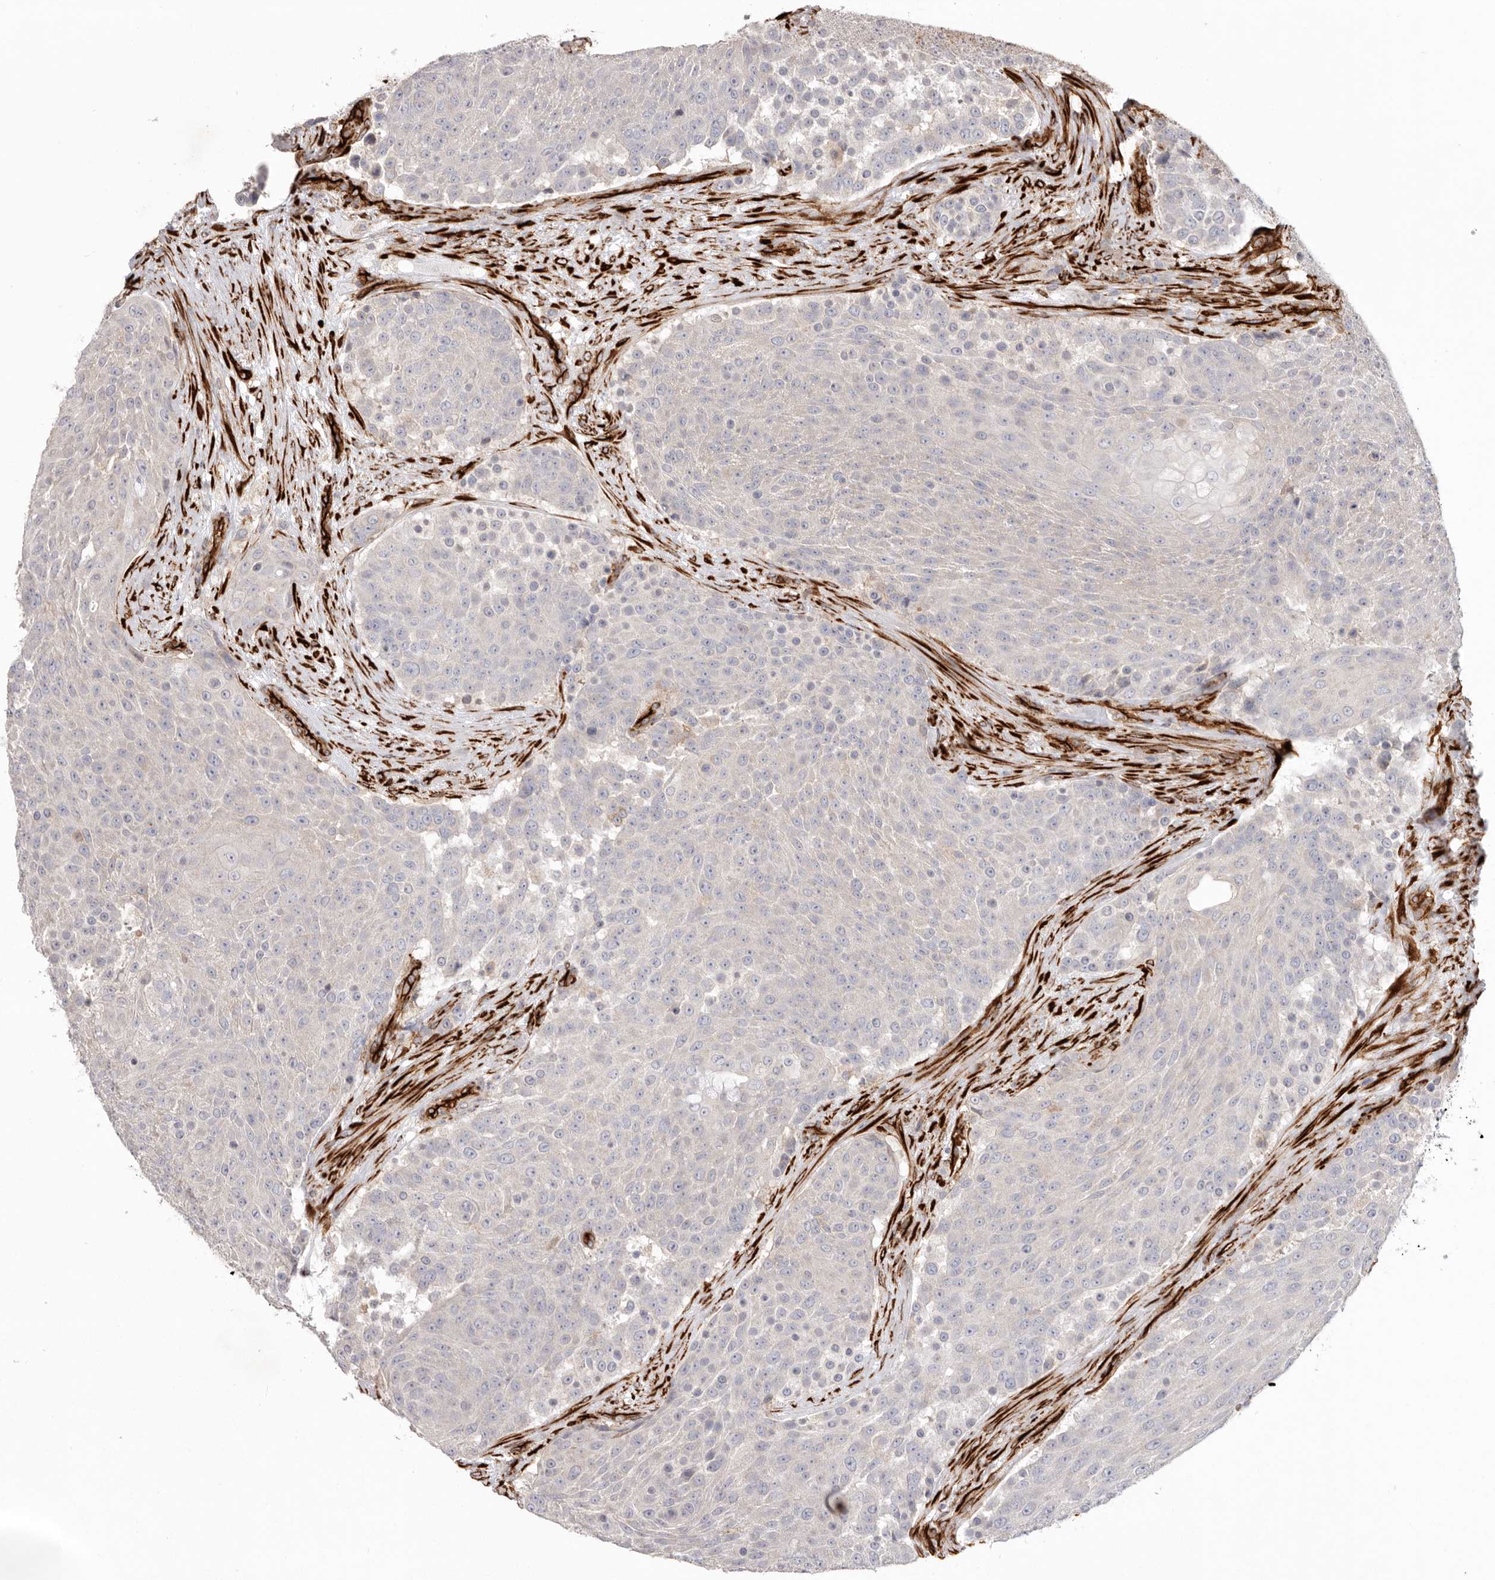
{"staining": {"intensity": "negative", "quantity": "none", "location": "none"}, "tissue": "urothelial cancer", "cell_type": "Tumor cells", "image_type": "cancer", "snomed": [{"axis": "morphology", "description": "Urothelial carcinoma, High grade"}, {"axis": "topography", "description": "Urinary bladder"}], "caption": "An image of urothelial cancer stained for a protein exhibits no brown staining in tumor cells.", "gene": "LRRC66", "patient": {"sex": "female", "age": 63}}